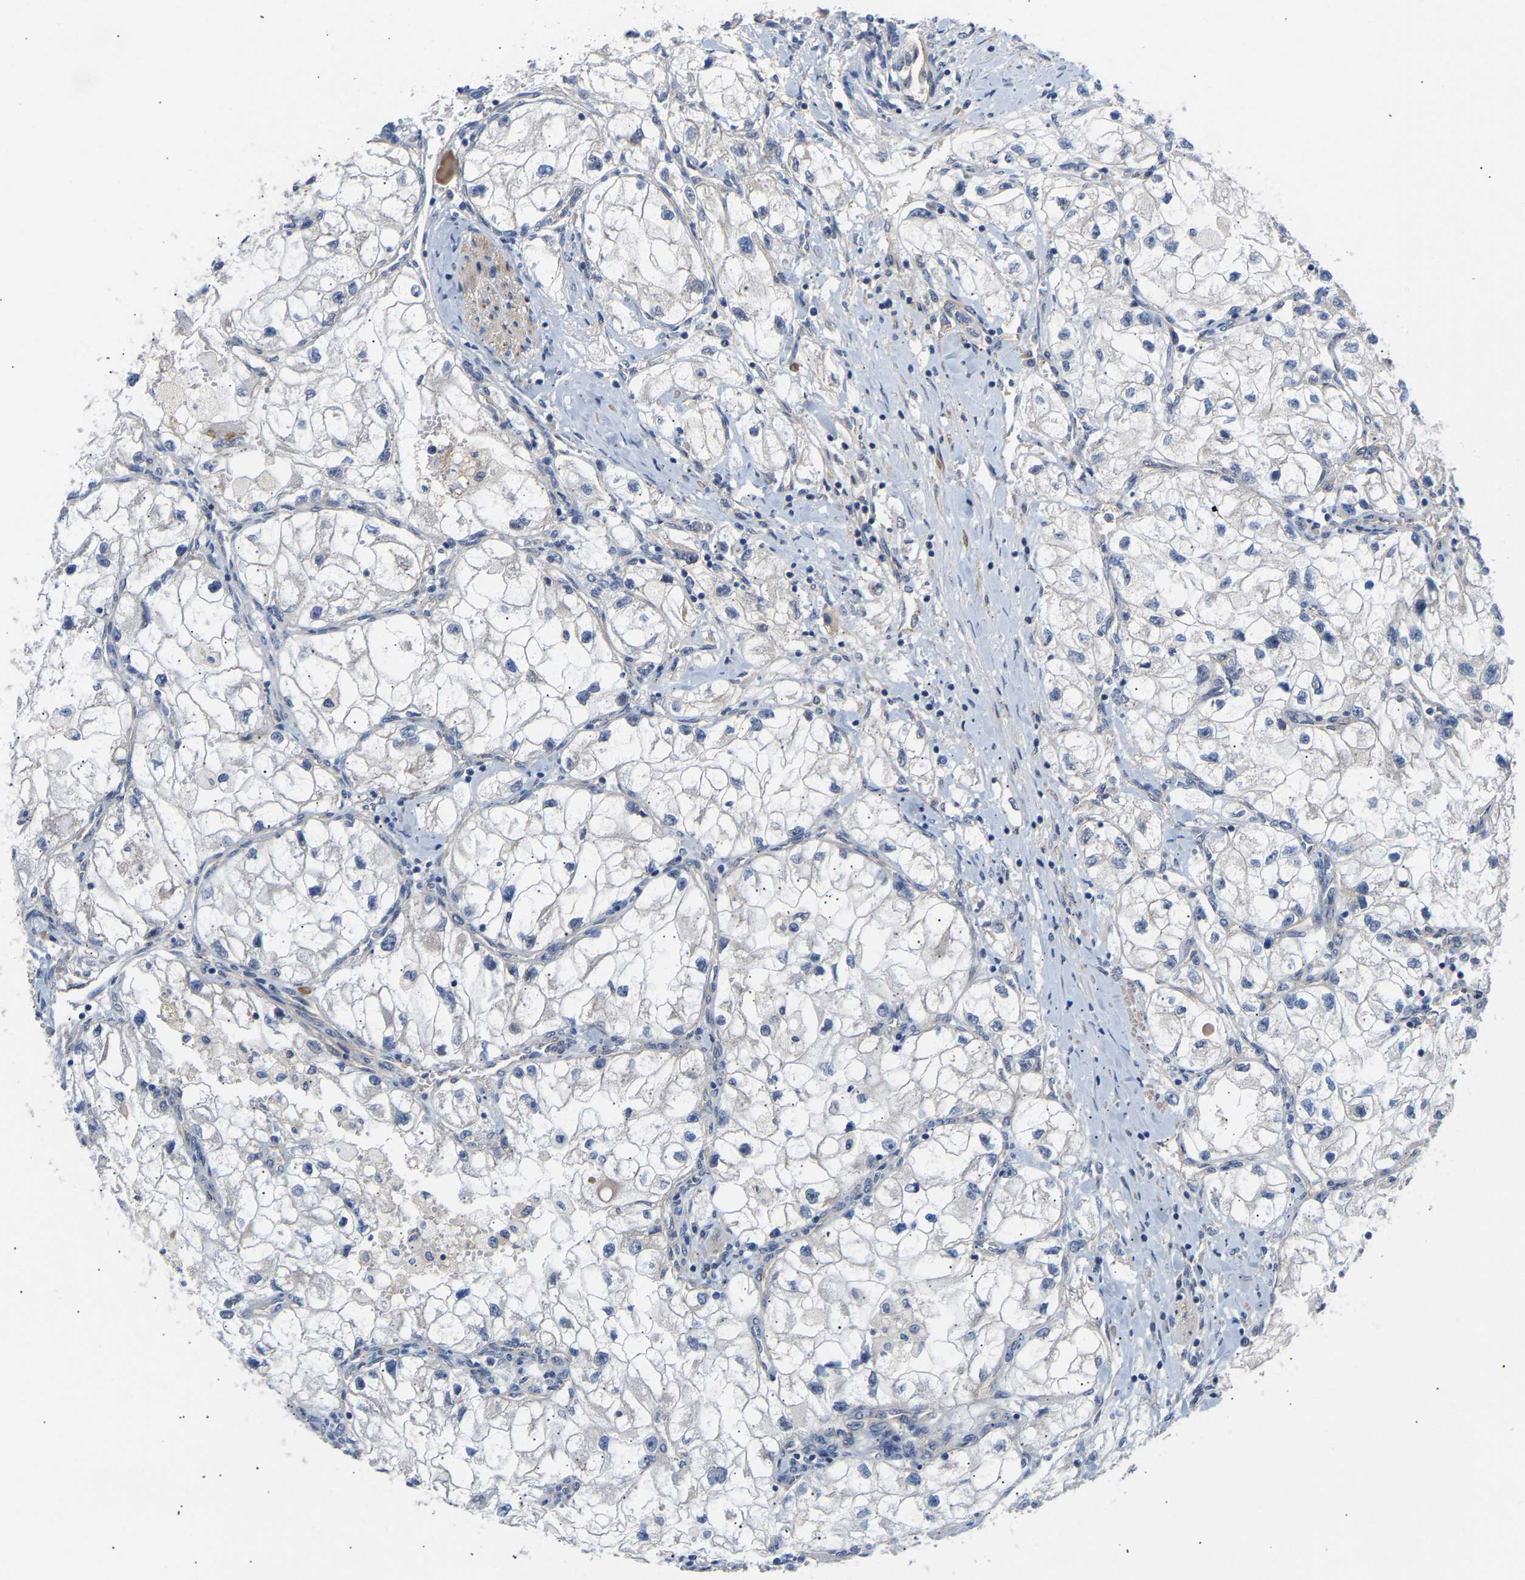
{"staining": {"intensity": "negative", "quantity": "none", "location": "none"}, "tissue": "renal cancer", "cell_type": "Tumor cells", "image_type": "cancer", "snomed": [{"axis": "morphology", "description": "Adenocarcinoma, NOS"}, {"axis": "topography", "description": "Kidney"}], "caption": "Image shows no significant protein staining in tumor cells of adenocarcinoma (renal).", "gene": "KASH5", "patient": {"sex": "female", "age": 70}}